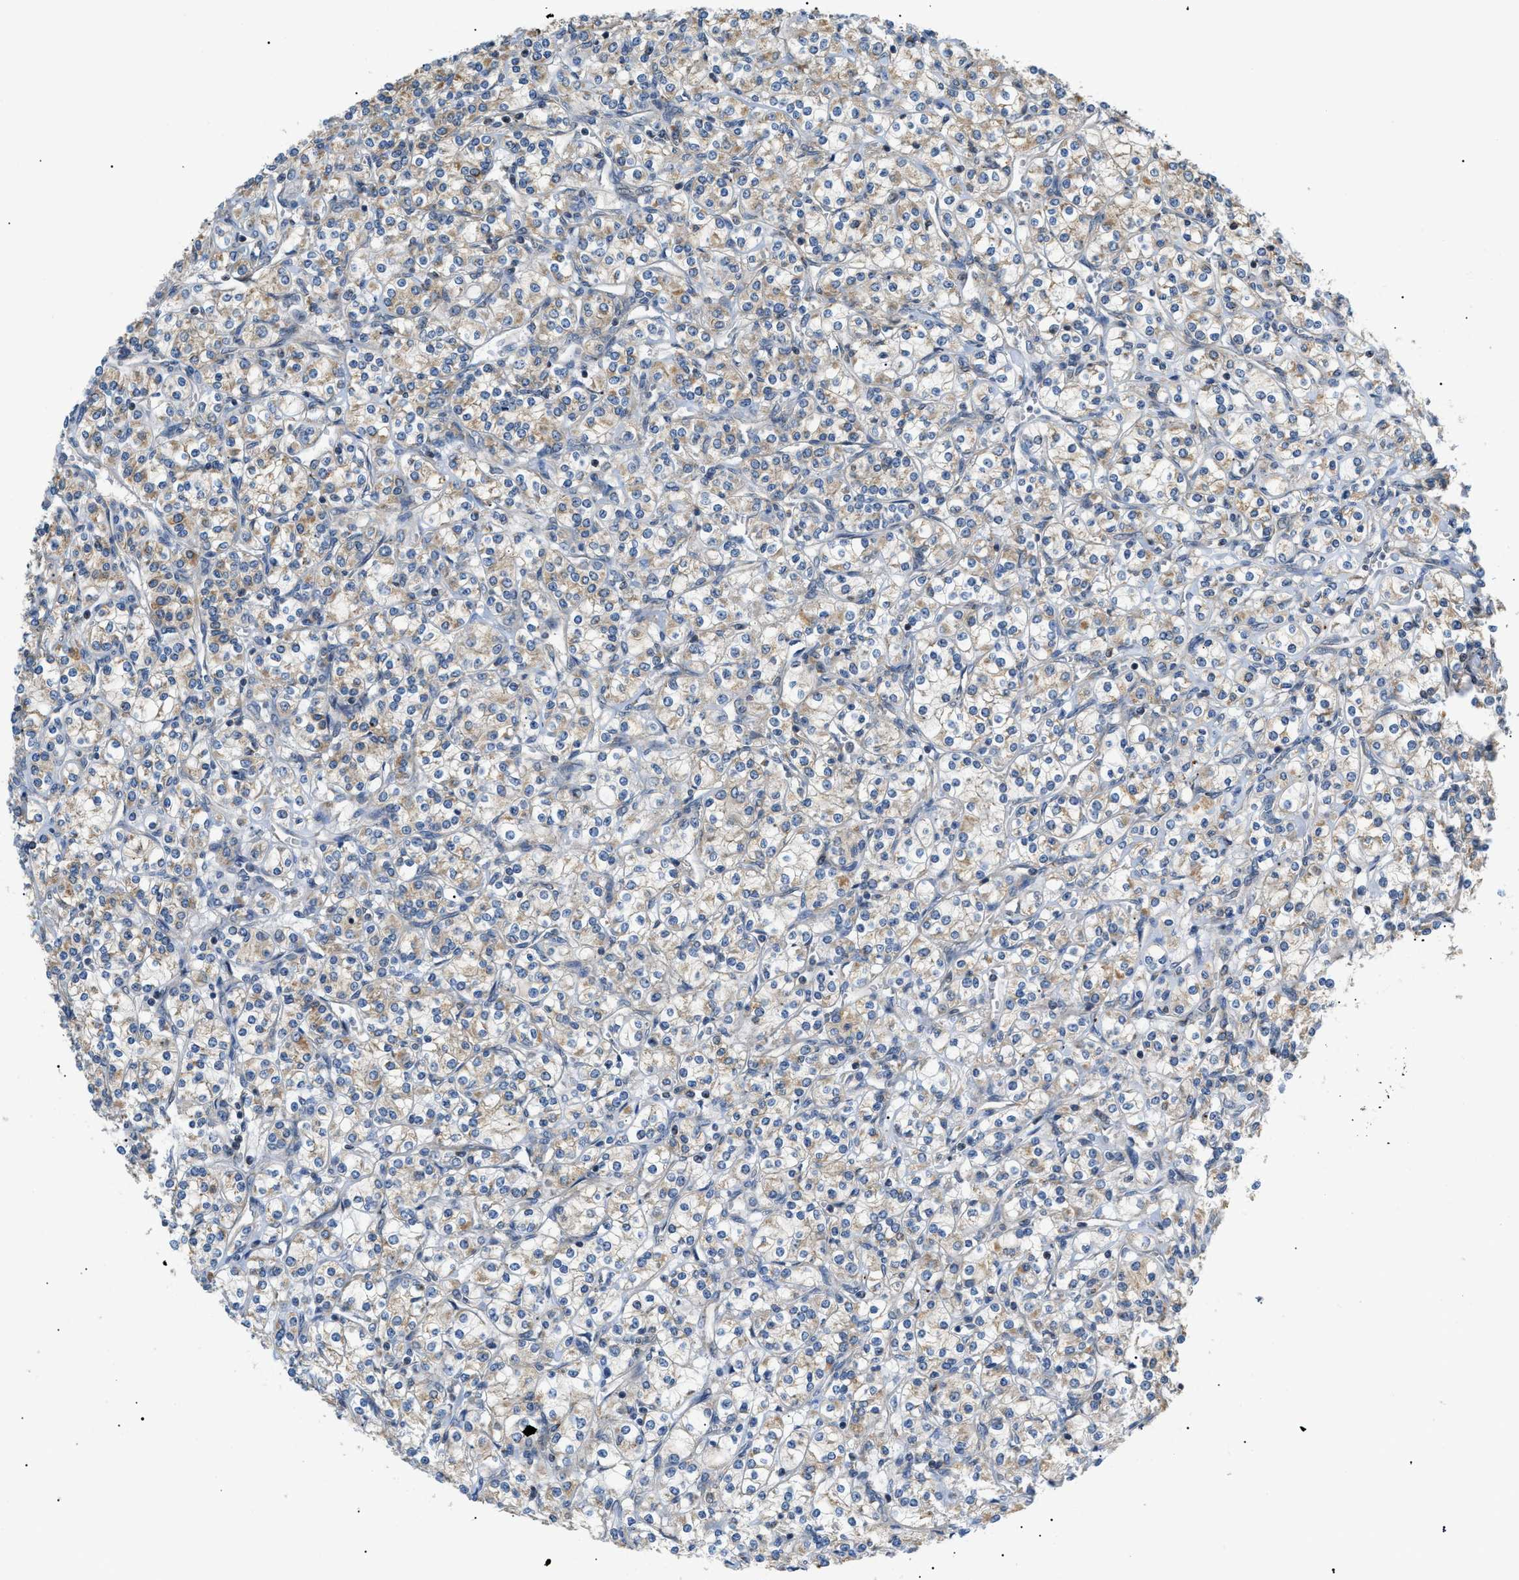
{"staining": {"intensity": "weak", "quantity": ">75%", "location": "cytoplasmic/membranous"}, "tissue": "renal cancer", "cell_type": "Tumor cells", "image_type": "cancer", "snomed": [{"axis": "morphology", "description": "Adenocarcinoma, NOS"}, {"axis": "topography", "description": "Kidney"}], "caption": "Adenocarcinoma (renal) stained with a brown dye shows weak cytoplasmic/membranous positive staining in approximately >75% of tumor cells.", "gene": "ZBTB11", "patient": {"sex": "male", "age": 77}}